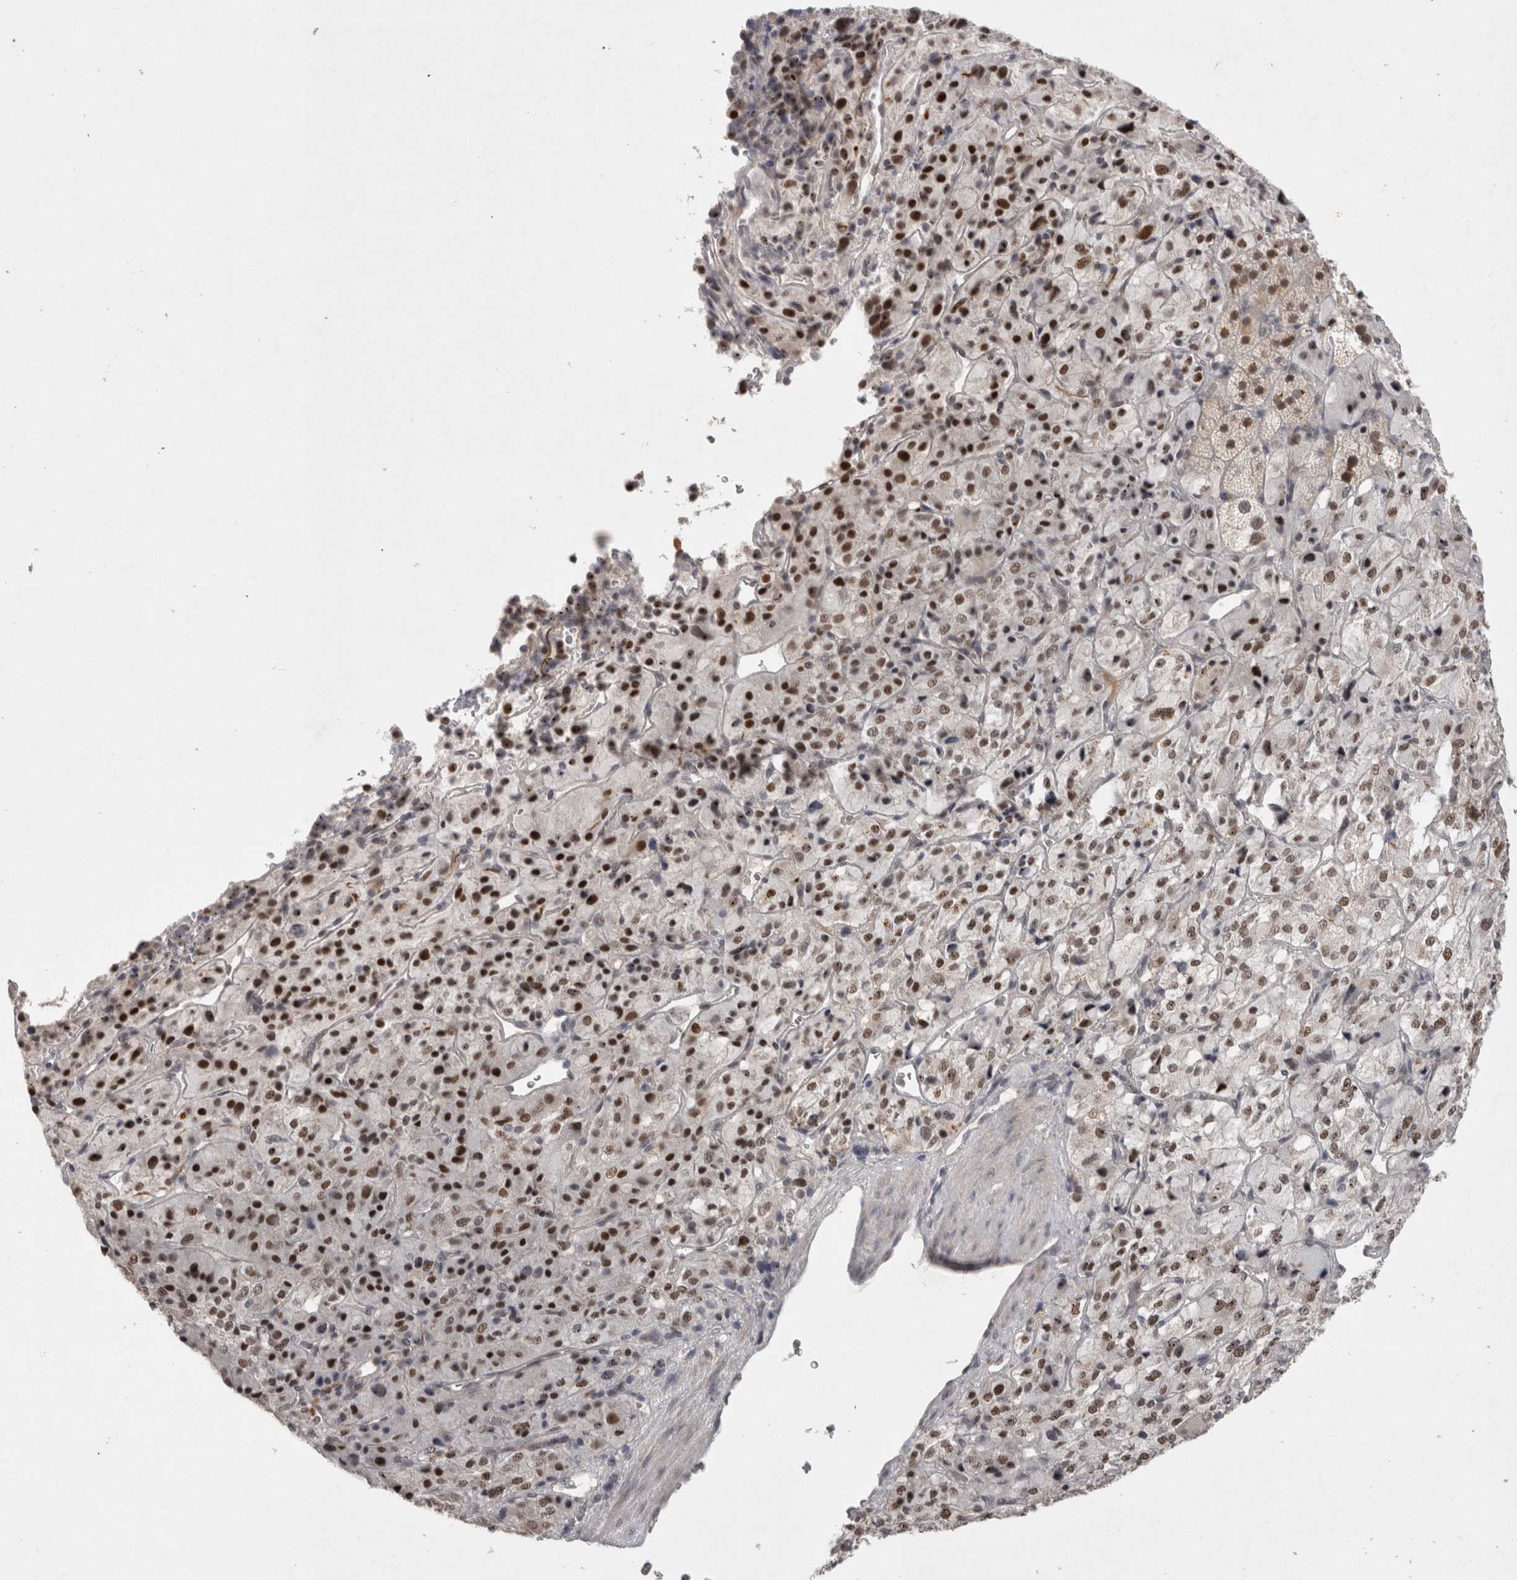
{"staining": {"intensity": "strong", "quantity": ">75%", "location": "nuclear"}, "tissue": "adrenal gland", "cell_type": "Glandular cells", "image_type": "normal", "snomed": [{"axis": "morphology", "description": "Normal tissue, NOS"}, {"axis": "topography", "description": "Adrenal gland"}], "caption": "Brown immunohistochemical staining in normal human adrenal gland displays strong nuclear expression in approximately >75% of glandular cells.", "gene": "RECQL4", "patient": {"sex": "female", "age": 44}}